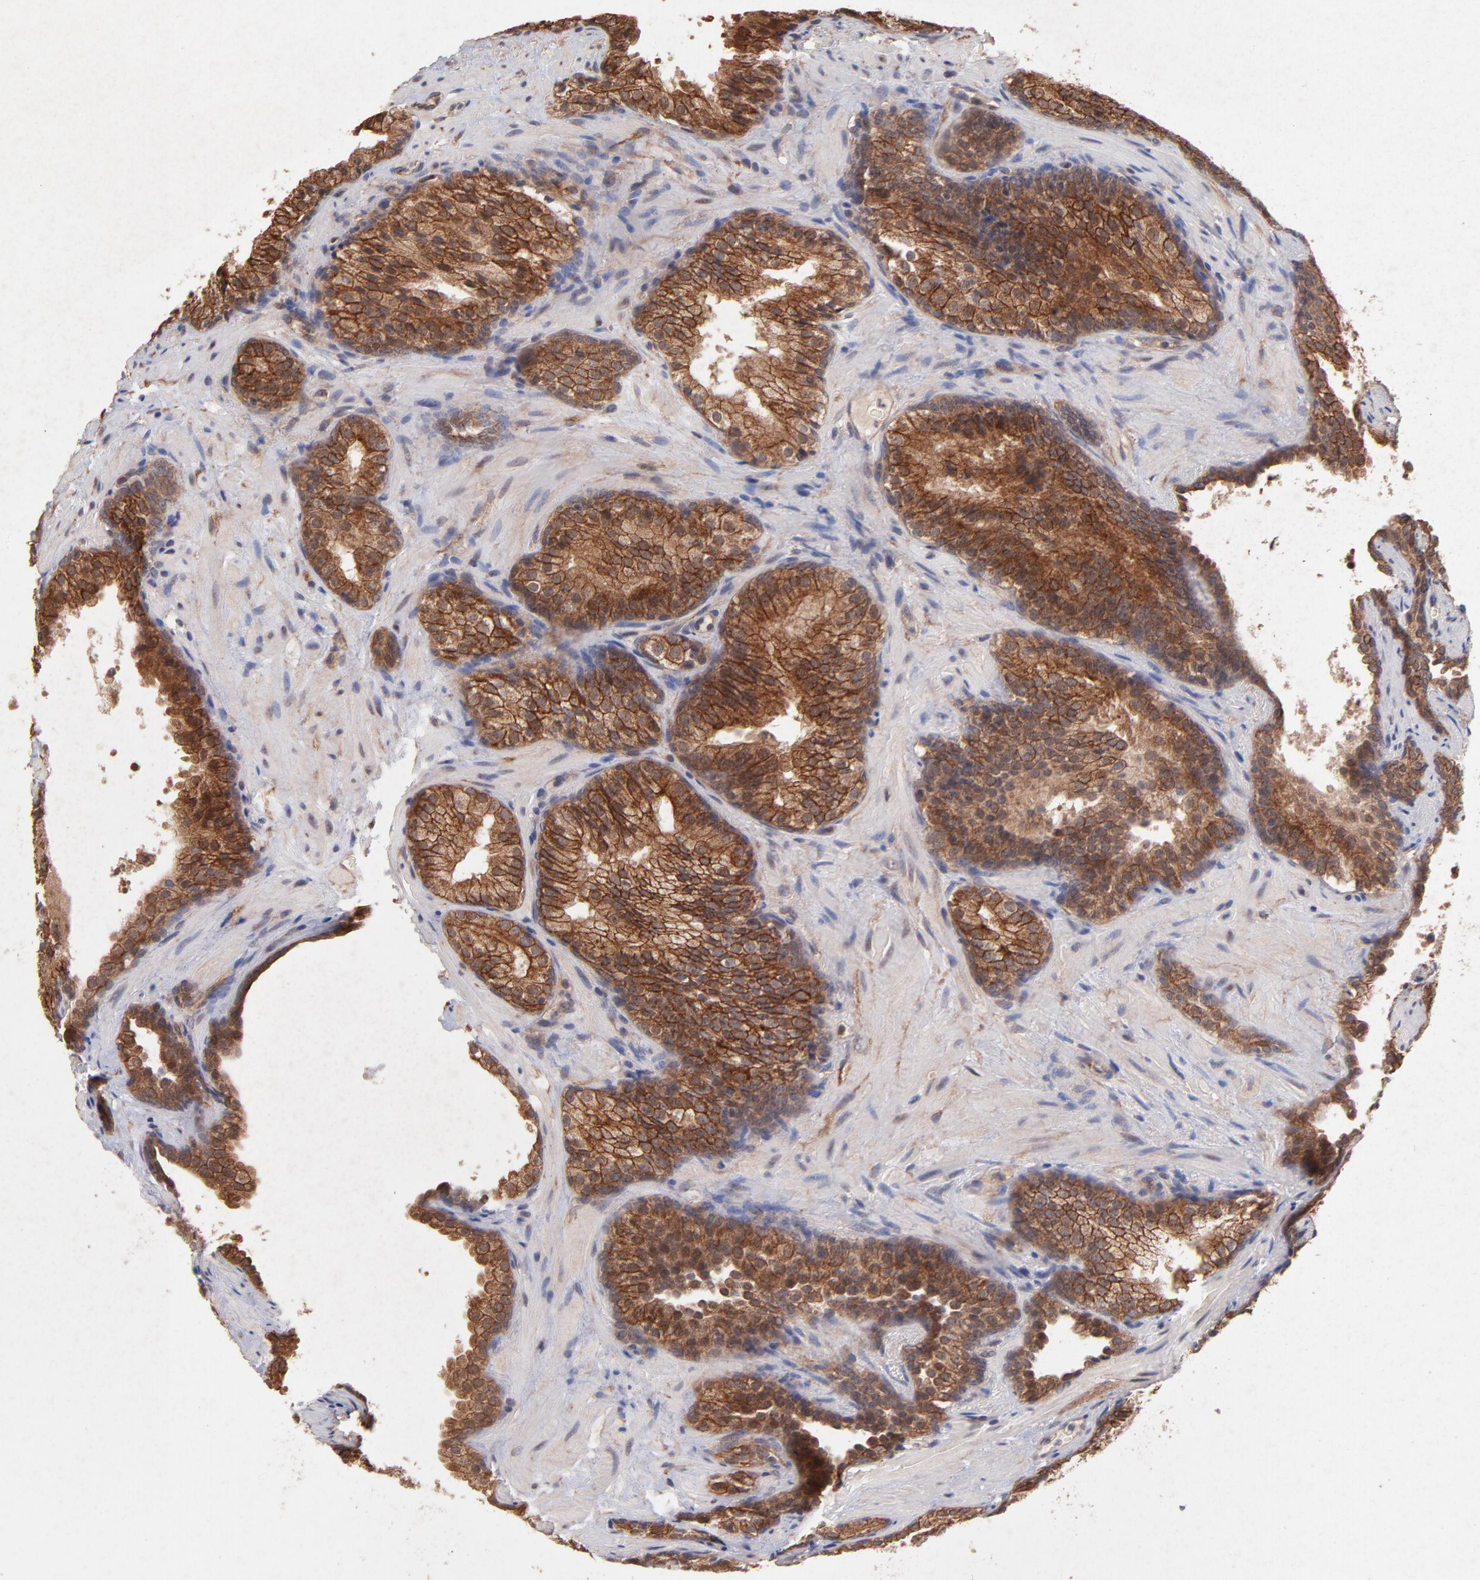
{"staining": {"intensity": "strong", "quantity": ">75%", "location": "cytoplasmic/membranous,nuclear"}, "tissue": "prostate cancer", "cell_type": "Tumor cells", "image_type": "cancer", "snomed": [{"axis": "morphology", "description": "Adenocarcinoma, Low grade"}, {"axis": "topography", "description": "Prostate"}], "caption": "Human prostate low-grade adenocarcinoma stained with a protein marker displays strong staining in tumor cells.", "gene": "STAP2", "patient": {"sex": "male", "age": 69}}